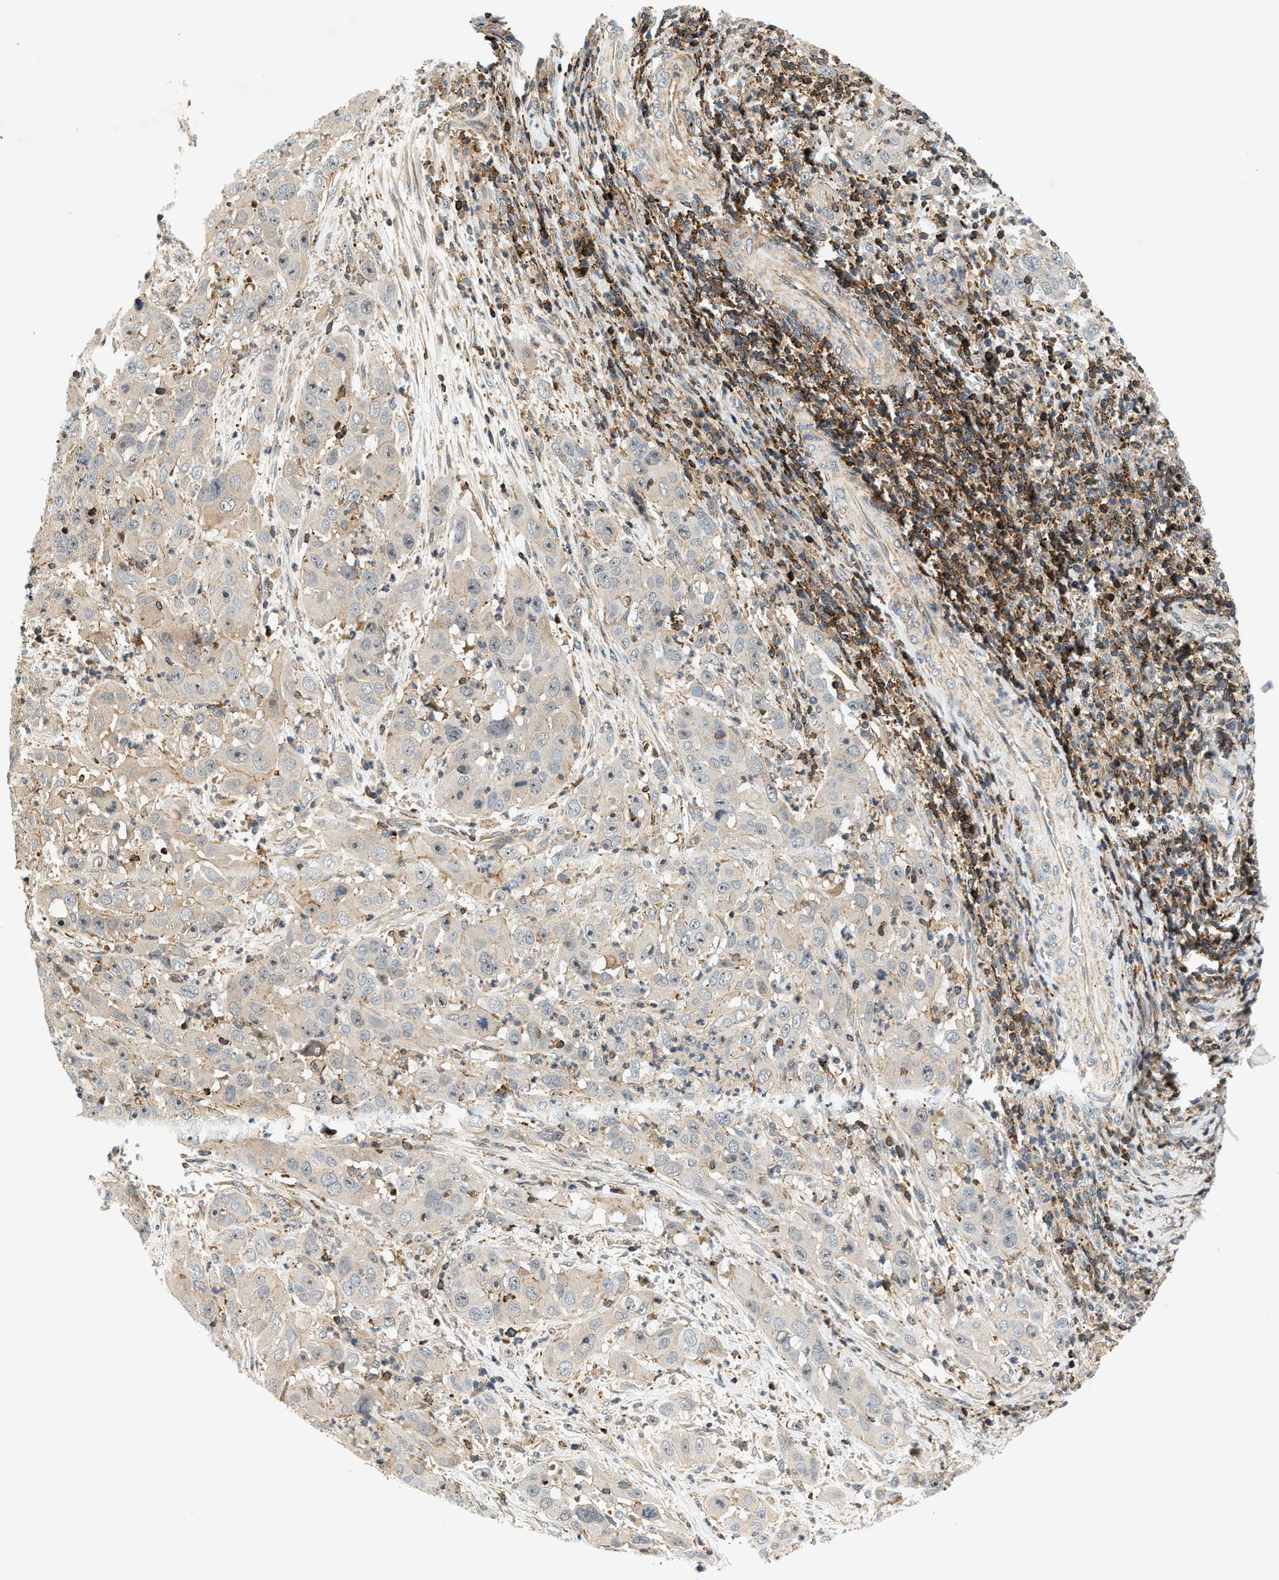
{"staining": {"intensity": "weak", "quantity": "25%-75%", "location": "cytoplasmic/membranous,nuclear"}, "tissue": "cervical cancer", "cell_type": "Tumor cells", "image_type": "cancer", "snomed": [{"axis": "morphology", "description": "Squamous cell carcinoma, NOS"}, {"axis": "topography", "description": "Cervix"}], "caption": "The histopathology image reveals staining of cervical squamous cell carcinoma, revealing weak cytoplasmic/membranous and nuclear protein staining (brown color) within tumor cells.", "gene": "SAMD9", "patient": {"sex": "female", "age": 32}}